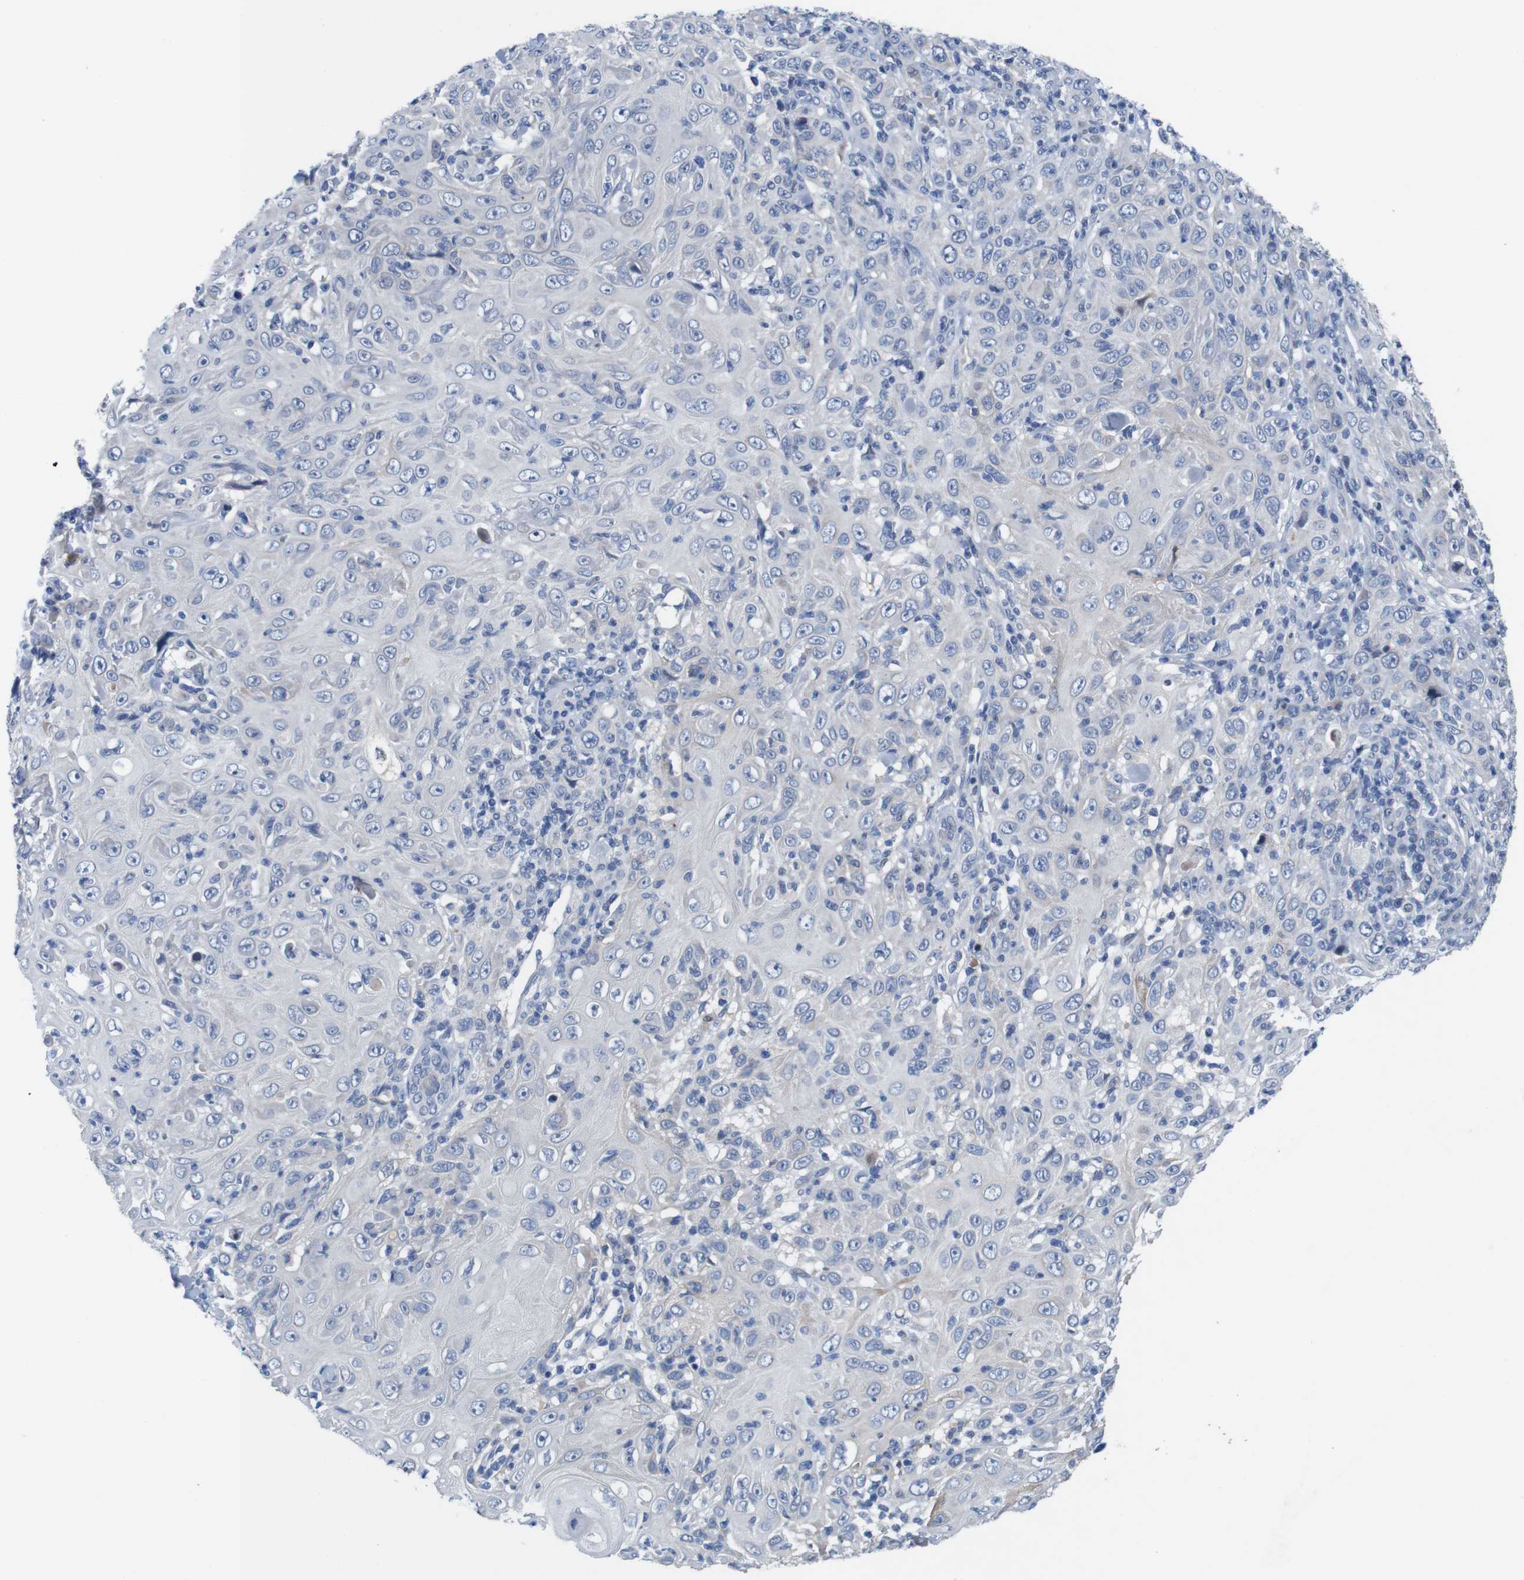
{"staining": {"intensity": "negative", "quantity": "none", "location": "none"}, "tissue": "skin cancer", "cell_type": "Tumor cells", "image_type": "cancer", "snomed": [{"axis": "morphology", "description": "Squamous cell carcinoma, NOS"}, {"axis": "topography", "description": "Skin"}], "caption": "Immunohistochemistry (IHC) micrograph of skin cancer (squamous cell carcinoma) stained for a protein (brown), which shows no expression in tumor cells.", "gene": "C1RL", "patient": {"sex": "female", "age": 88}}